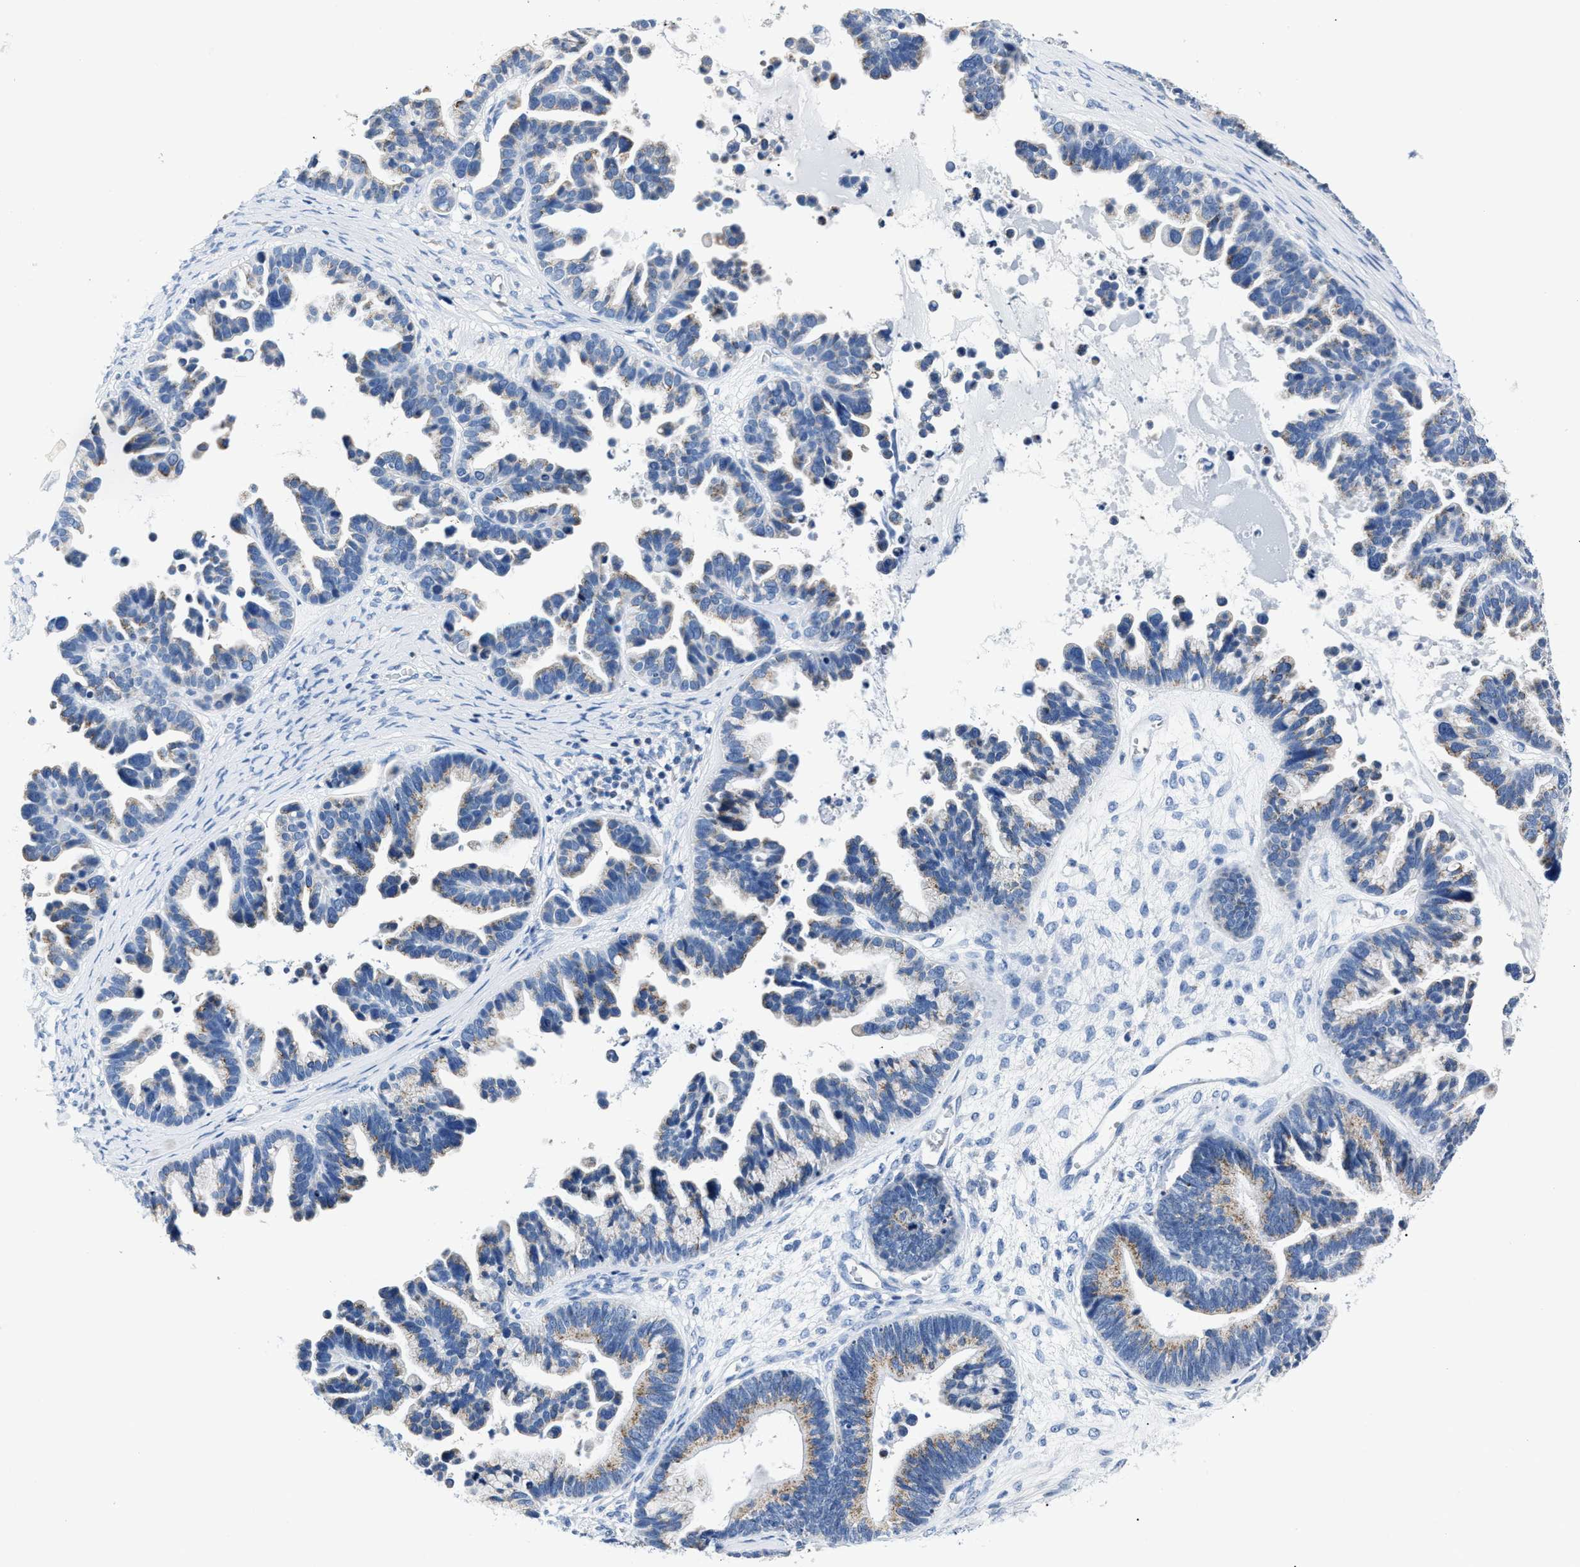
{"staining": {"intensity": "negative", "quantity": "none", "location": "none"}, "tissue": "ovarian cancer", "cell_type": "Tumor cells", "image_type": "cancer", "snomed": [{"axis": "morphology", "description": "Cystadenocarcinoma, serous, NOS"}, {"axis": "topography", "description": "Ovary"}], "caption": "Tumor cells show no significant staining in ovarian cancer (serous cystadenocarcinoma).", "gene": "AMACR", "patient": {"sex": "female", "age": 56}}